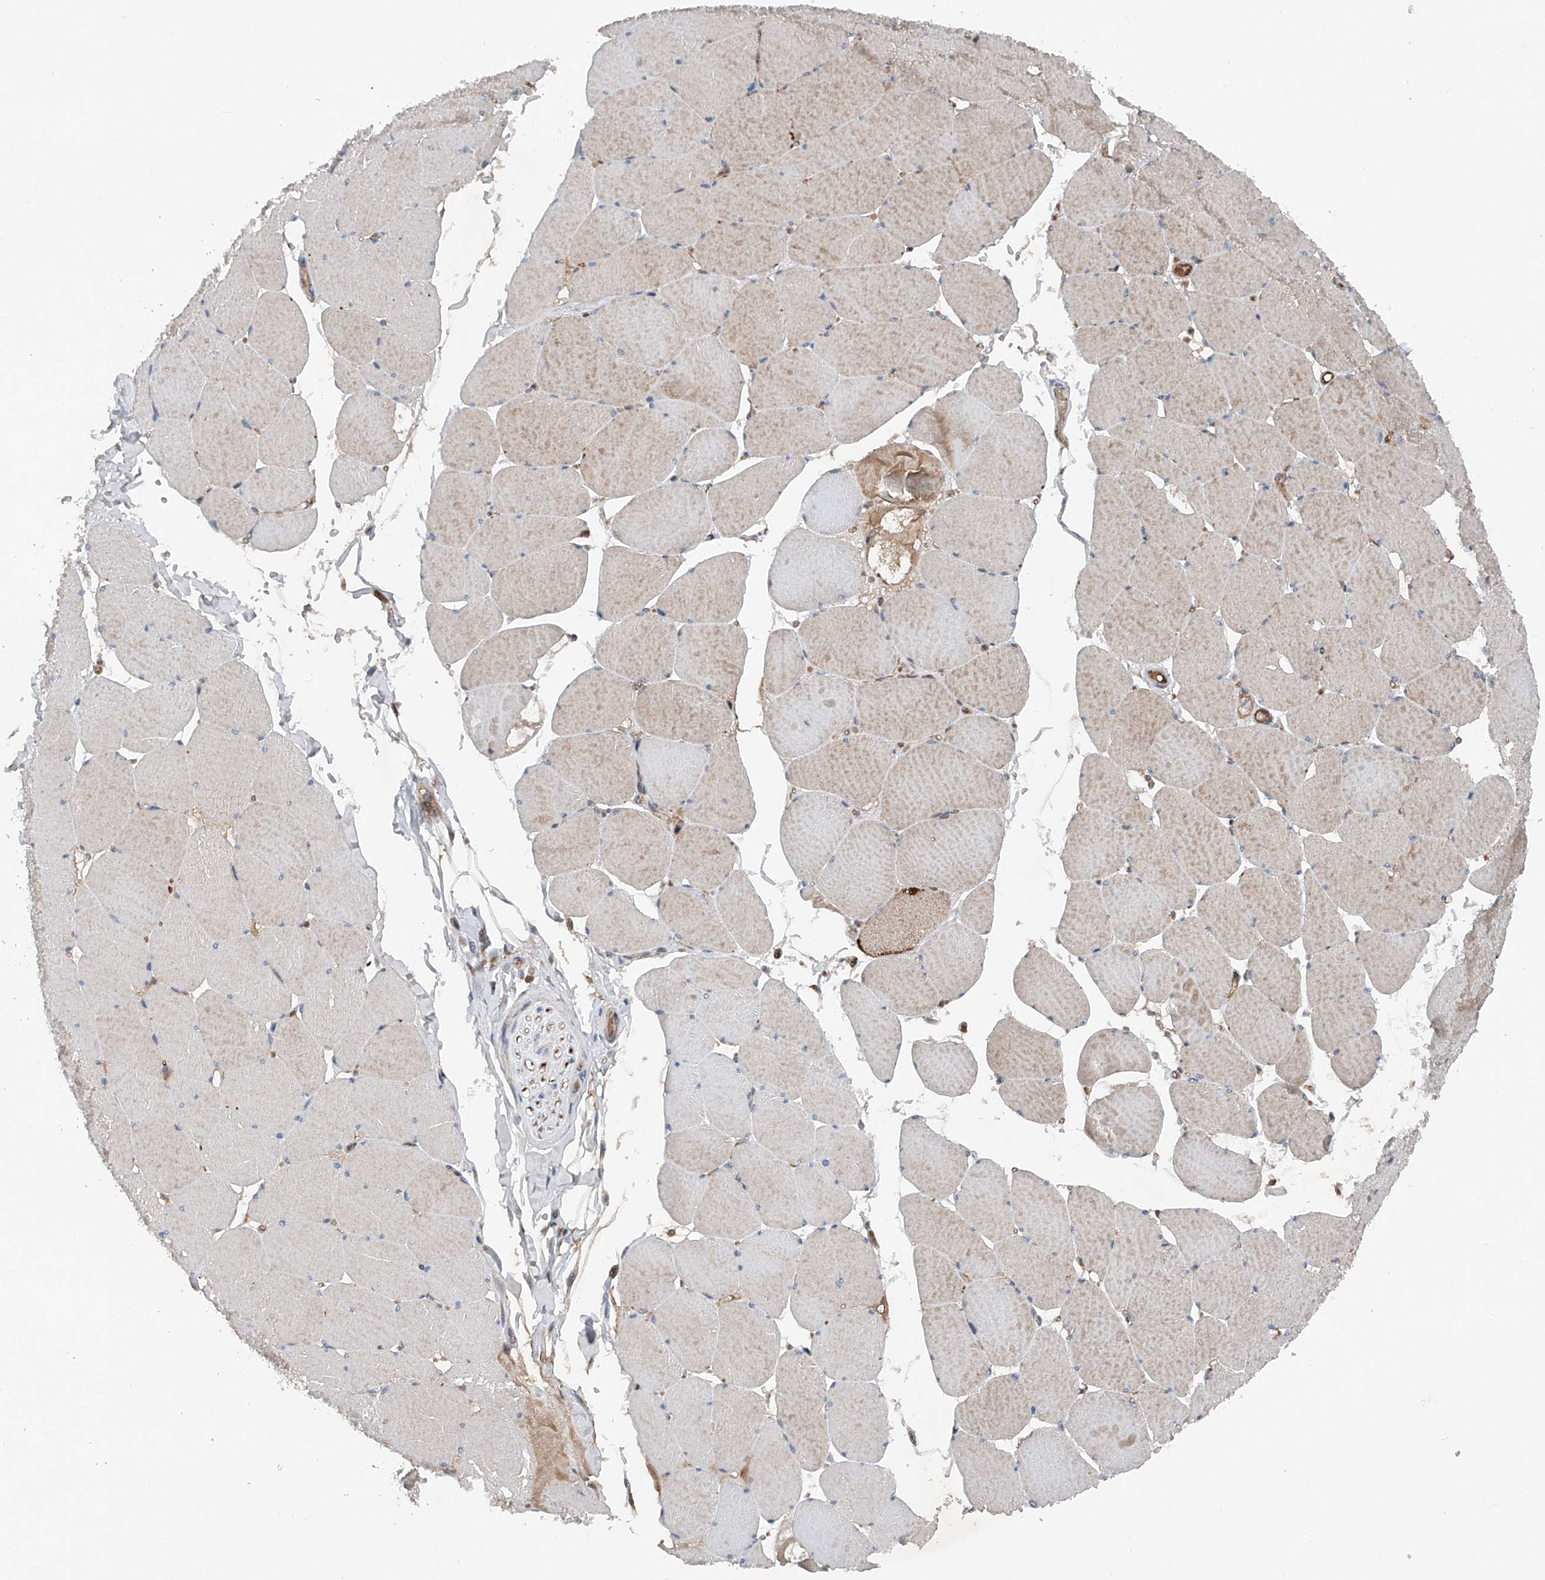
{"staining": {"intensity": "moderate", "quantity": "<25%", "location": "cytoplasmic/membranous"}, "tissue": "skeletal muscle", "cell_type": "Myocytes", "image_type": "normal", "snomed": [{"axis": "morphology", "description": "Normal tissue, NOS"}, {"axis": "topography", "description": "Skeletal muscle"}, {"axis": "topography", "description": "Head-Neck"}], "caption": "Moderate cytoplasmic/membranous staining for a protein is seen in approximately <25% of myocytes of unremarkable skeletal muscle using IHC.", "gene": "DAD1", "patient": {"sex": "male", "age": 66}}